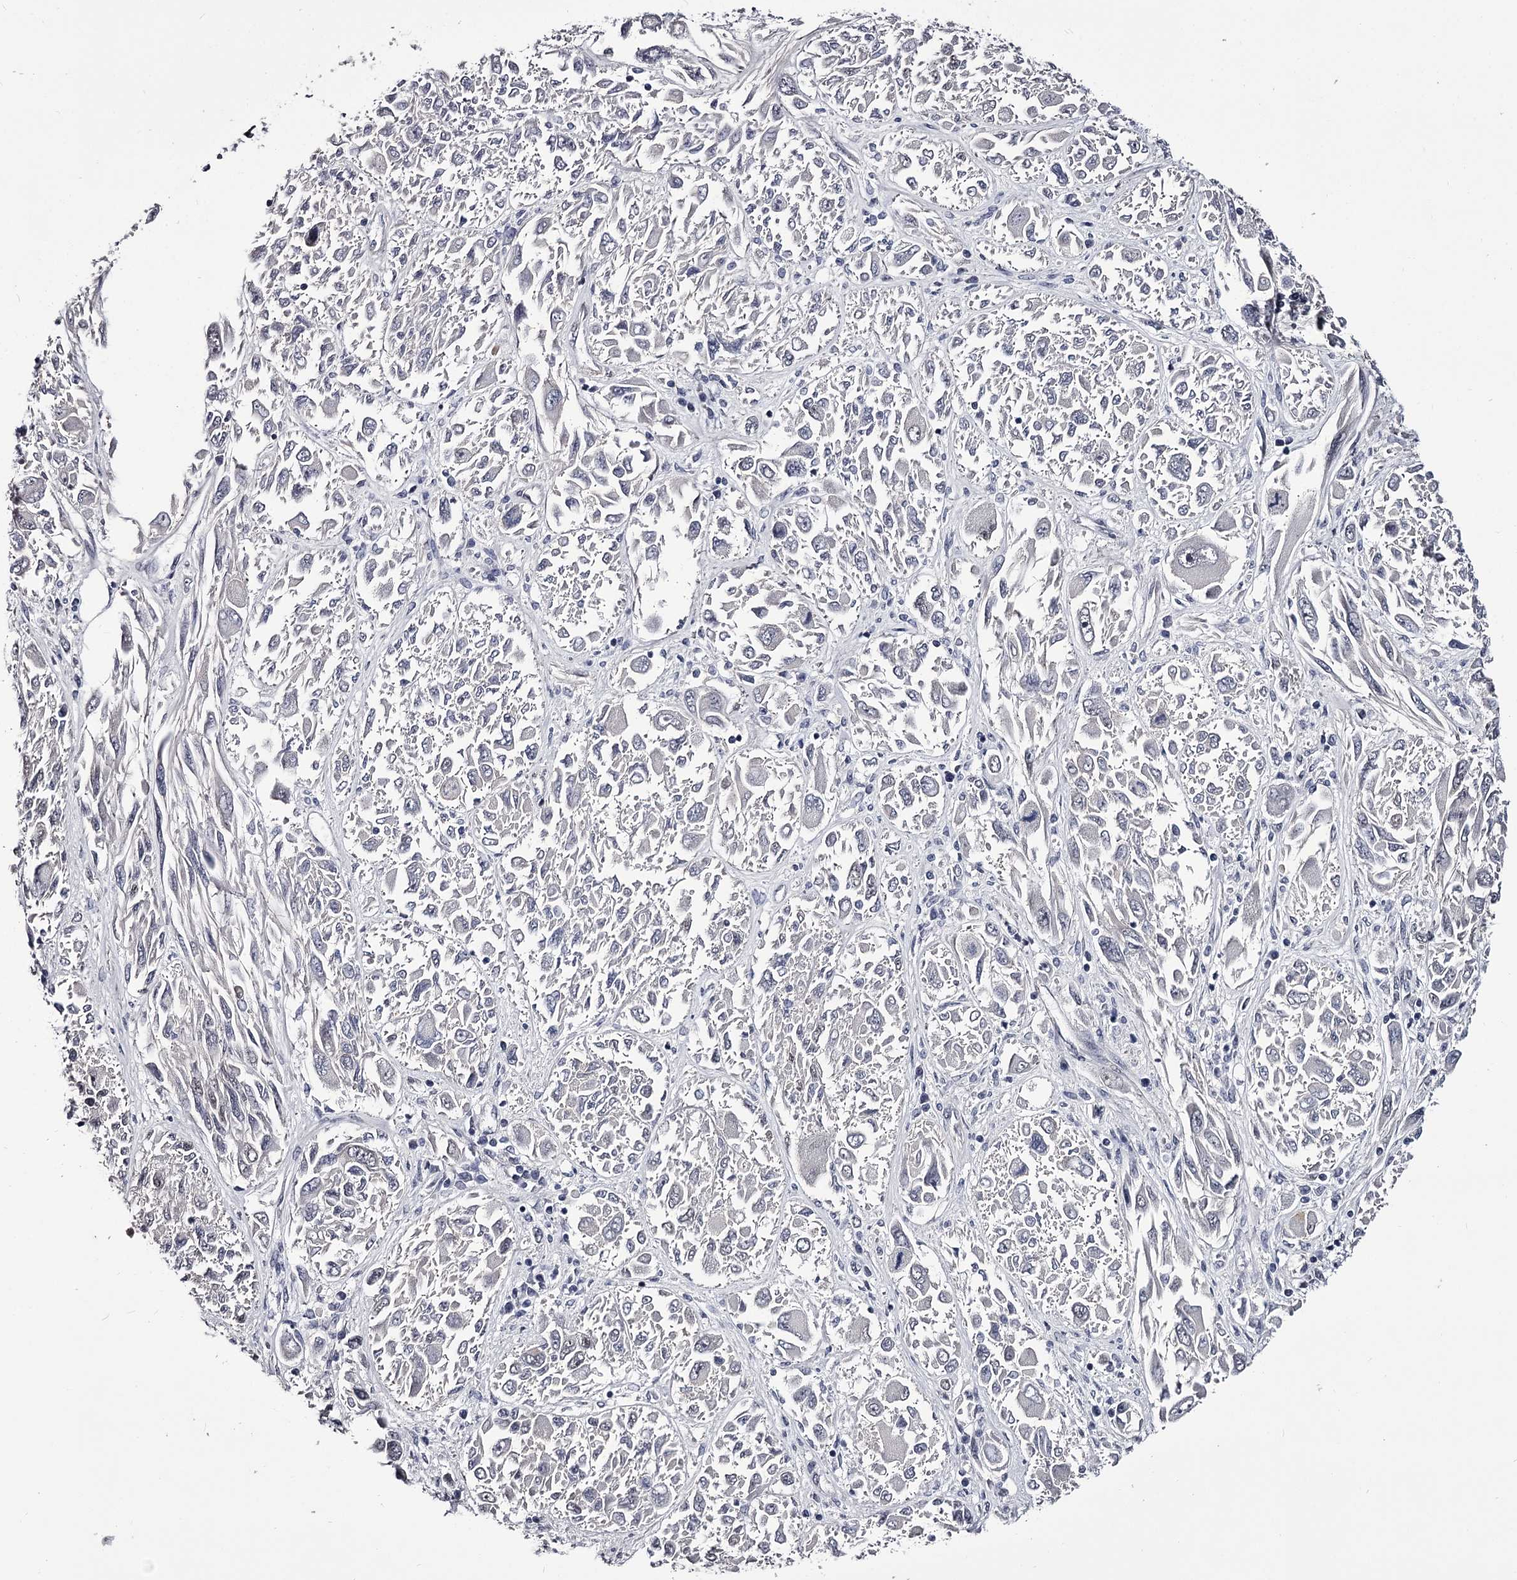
{"staining": {"intensity": "negative", "quantity": "none", "location": "none"}, "tissue": "melanoma", "cell_type": "Tumor cells", "image_type": "cancer", "snomed": [{"axis": "morphology", "description": "Malignant melanoma, NOS"}, {"axis": "topography", "description": "Skin"}], "caption": "Tumor cells show no significant positivity in melanoma. (Immunohistochemistry, brightfield microscopy, high magnification).", "gene": "OVOL2", "patient": {"sex": "female", "age": 91}}